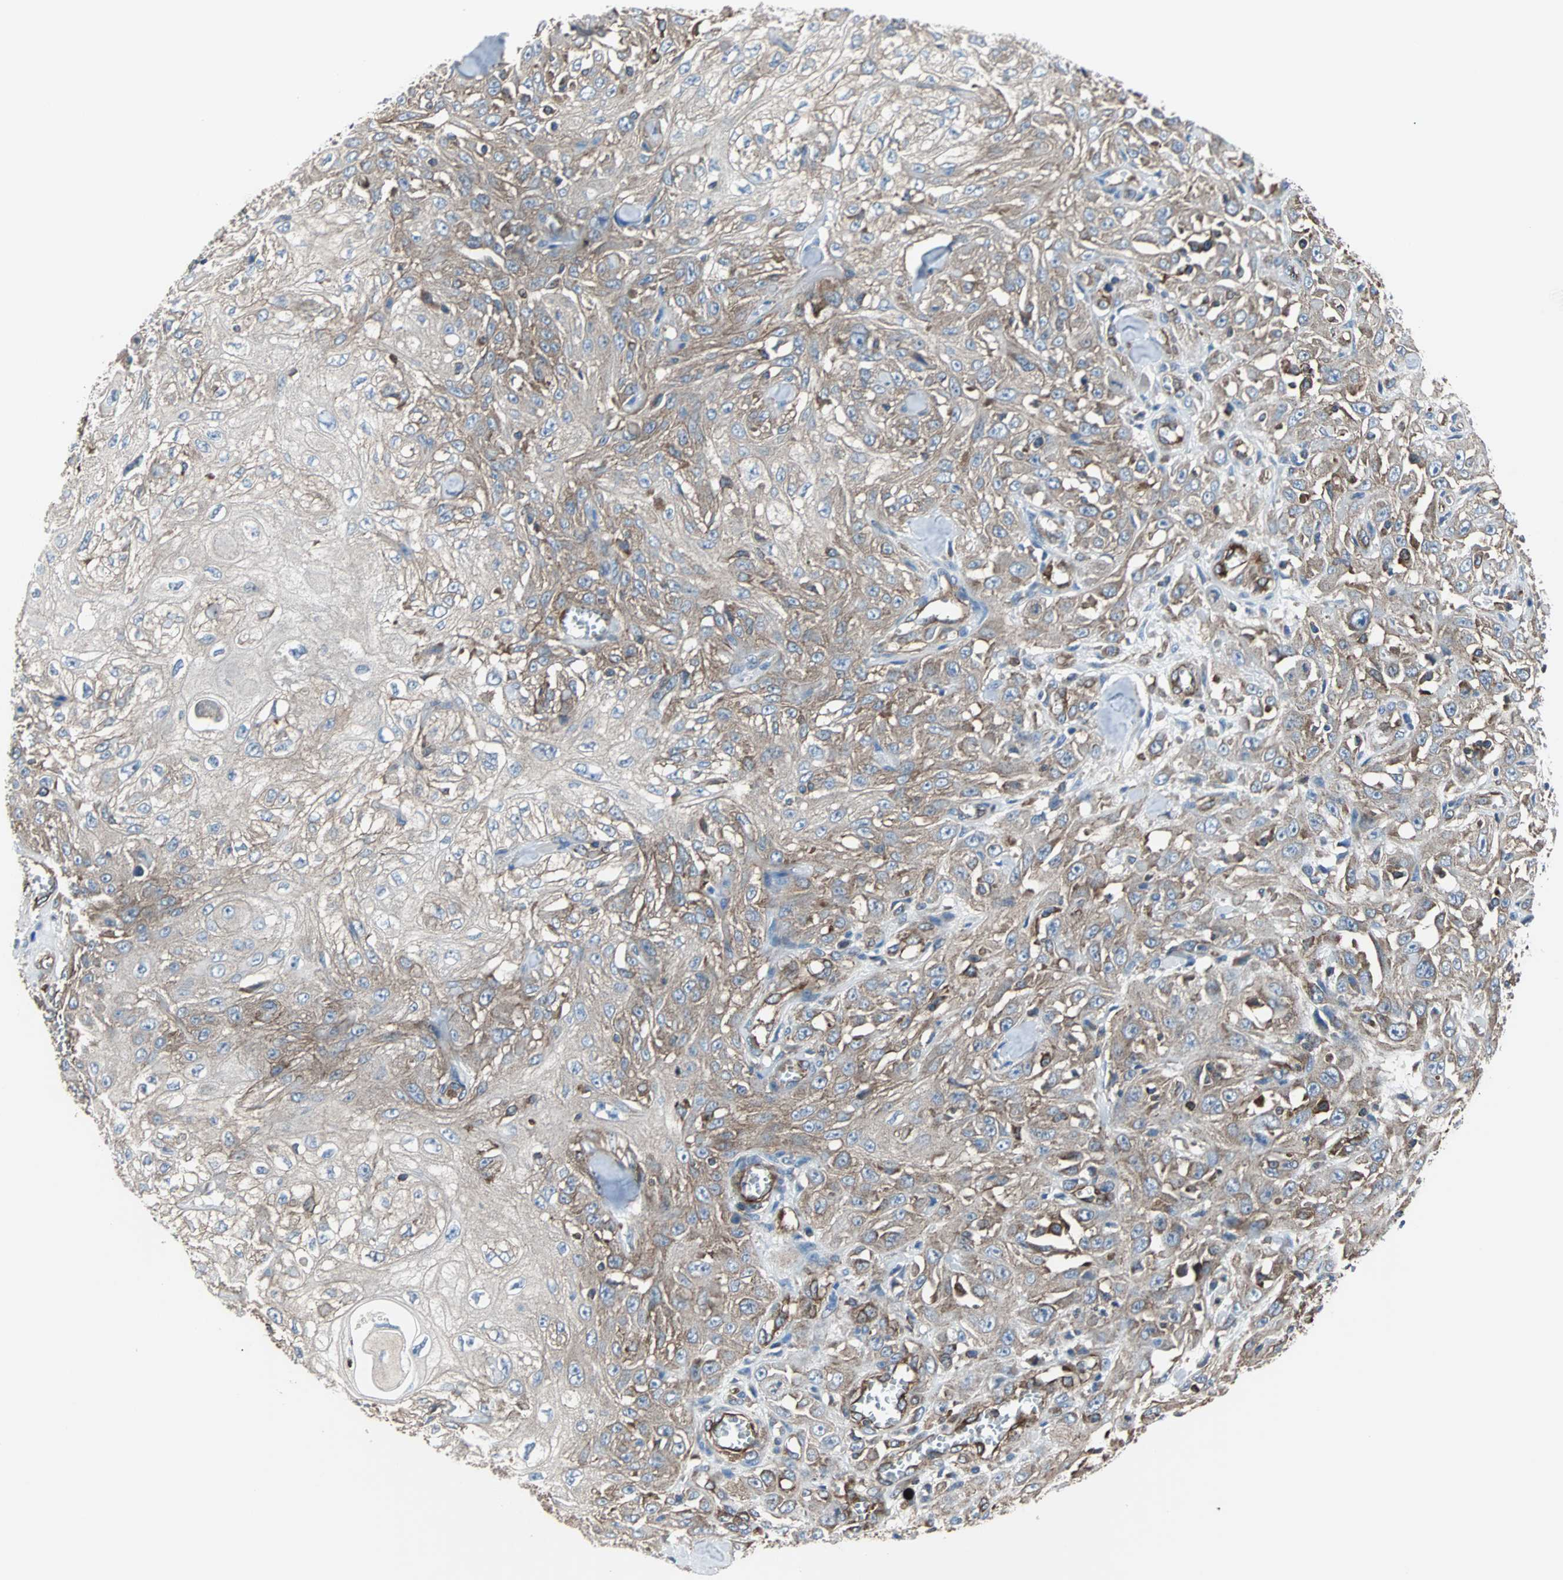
{"staining": {"intensity": "weak", "quantity": ">75%", "location": "cytoplasmic/membranous"}, "tissue": "skin cancer", "cell_type": "Tumor cells", "image_type": "cancer", "snomed": [{"axis": "morphology", "description": "Squamous cell carcinoma, NOS"}, {"axis": "morphology", "description": "Squamous cell carcinoma, metastatic, NOS"}, {"axis": "topography", "description": "Skin"}, {"axis": "topography", "description": "Lymph node"}], "caption": "This is an image of immunohistochemistry staining of skin cancer (squamous cell carcinoma), which shows weak staining in the cytoplasmic/membranous of tumor cells.", "gene": "PLCG2", "patient": {"sex": "male", "age": 75}}